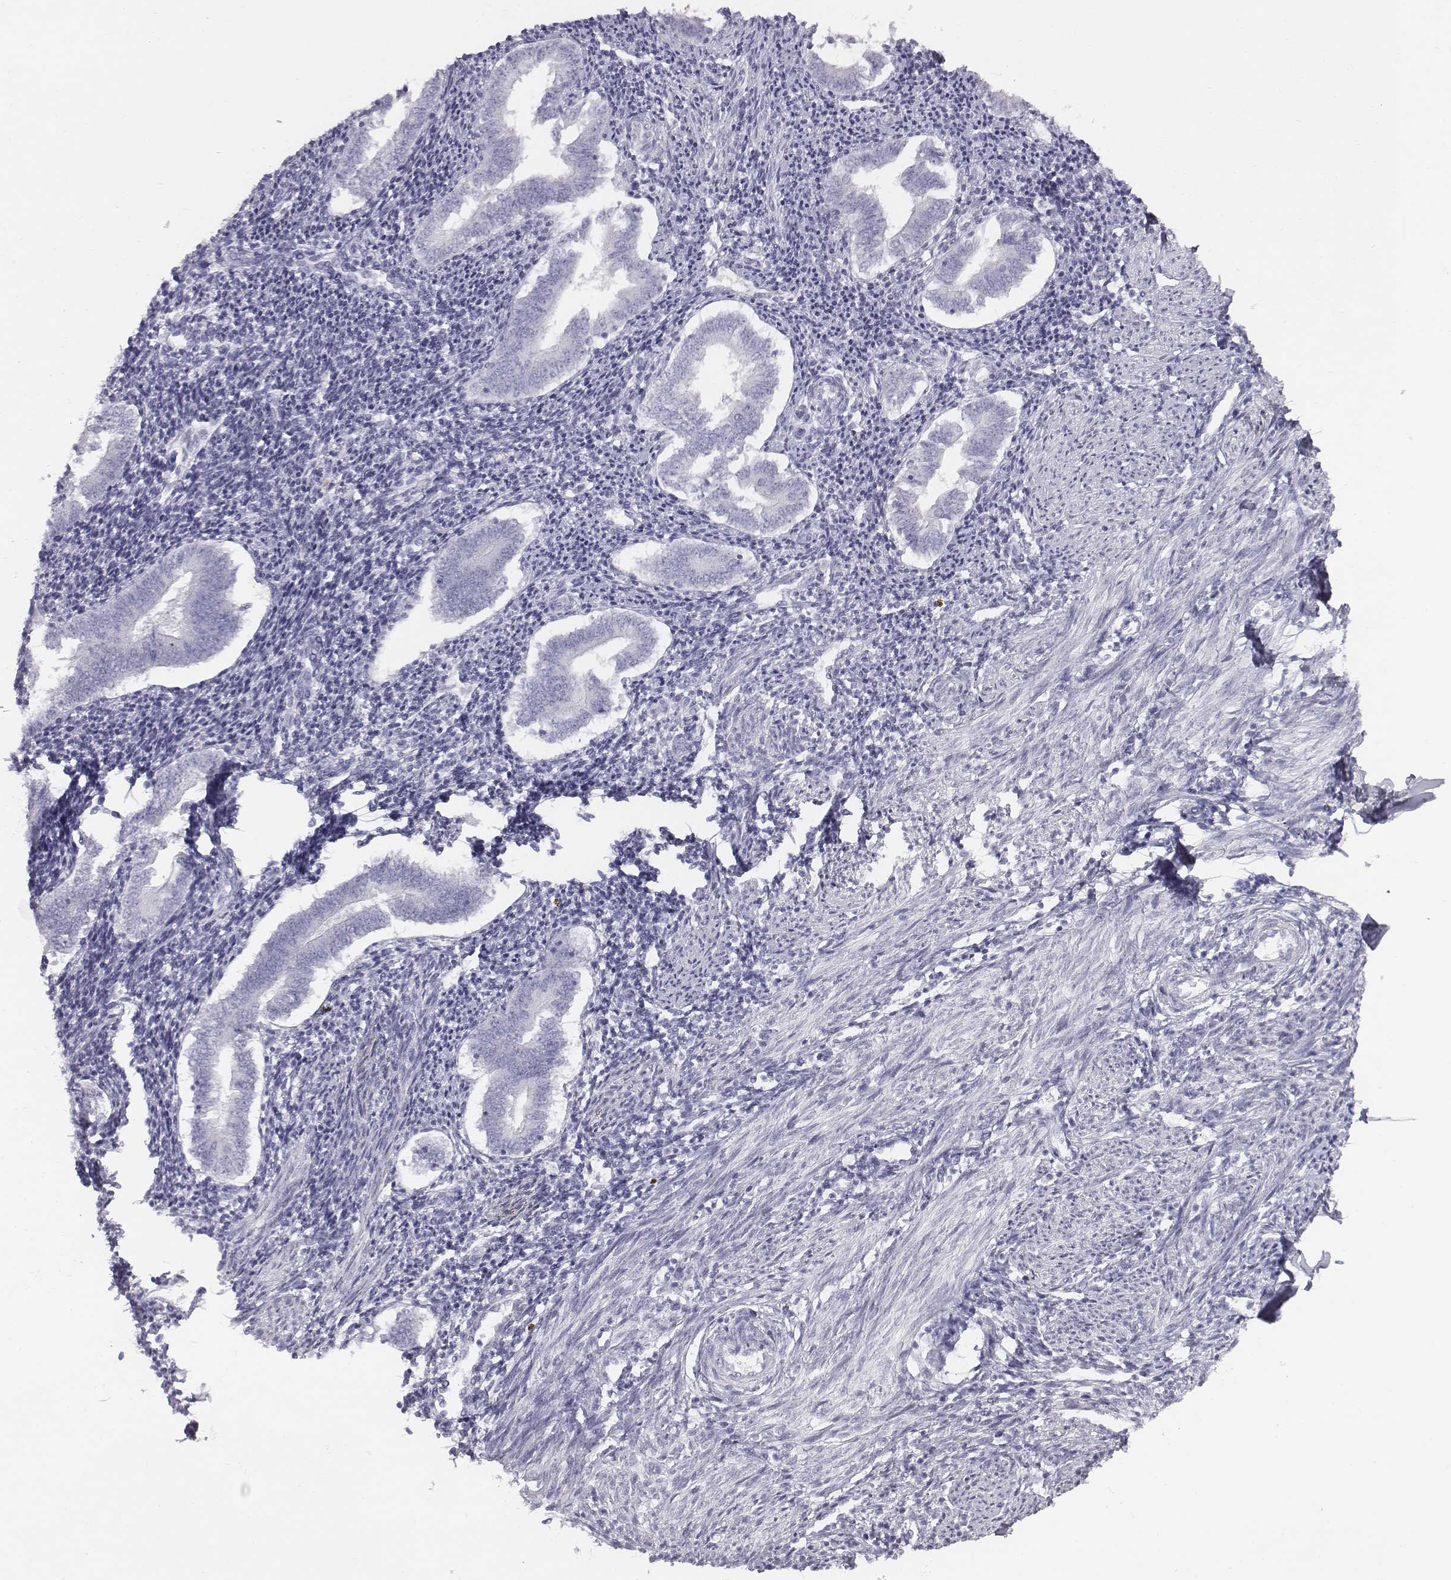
{"staining": {"intensity": "negative", "quantity": "none", "location": "none"}, "tissue": "endometrium", "cell_type": "Cells in endometrial stroma", "image_type": "normal", "snomed": [{"axis": "morphology", "description": "Normal tissue, NOS"}, {"axis": "topography", "description": "Endometrium"}], "caption": "Cells in endometrial stroma are negative for brown protein staining in normal endometrium.", "gene": "C6orf58", "patient": {"sex": "female", "age": 25}}